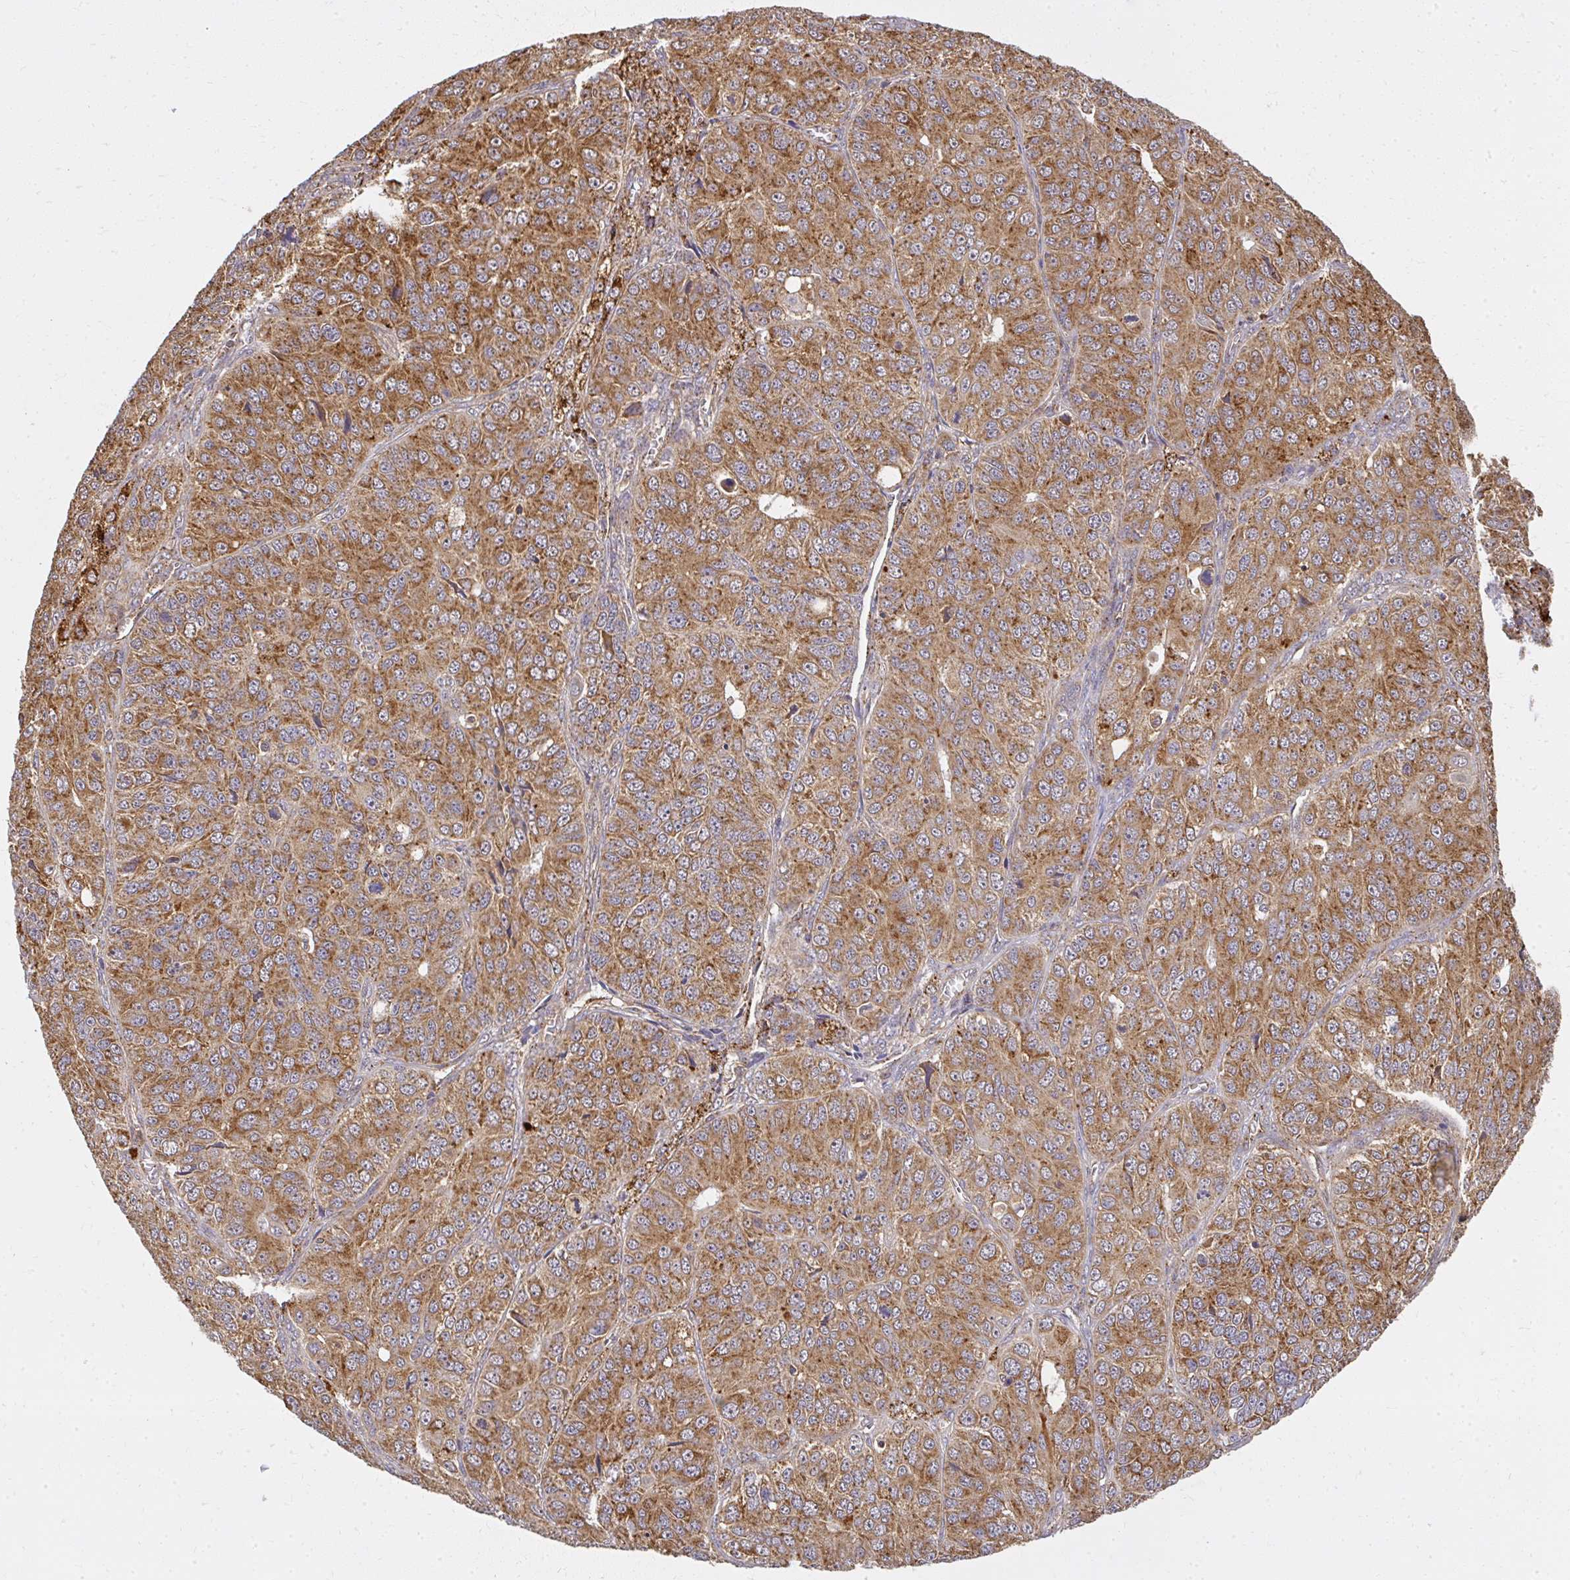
{"staining": {"intensity": "moderate", "quantity": ">75%", "location": "cytoplasmic/membranous"}, "tissue": "ovarian cancer", "cell_type": "Tumor cells", "image_type": "cancer", "snomed": [{"axis": "morphology", "description": "Carcinoma, endometroid"}, {"axis": "topography", "description": "Ovary"}], "caption": "Ovarian endometroid carcinoma was stained to show a protein in brown. There is medium levels of moderate cytoplasmic/membranous positivity in about >75% of tumor cells. Immunohistochemistry (ihc) stains the protein of interest in brown and the nuclei are stained blue.", "gene": "GNS", "patient": {"sex": "female", "age": 51}}